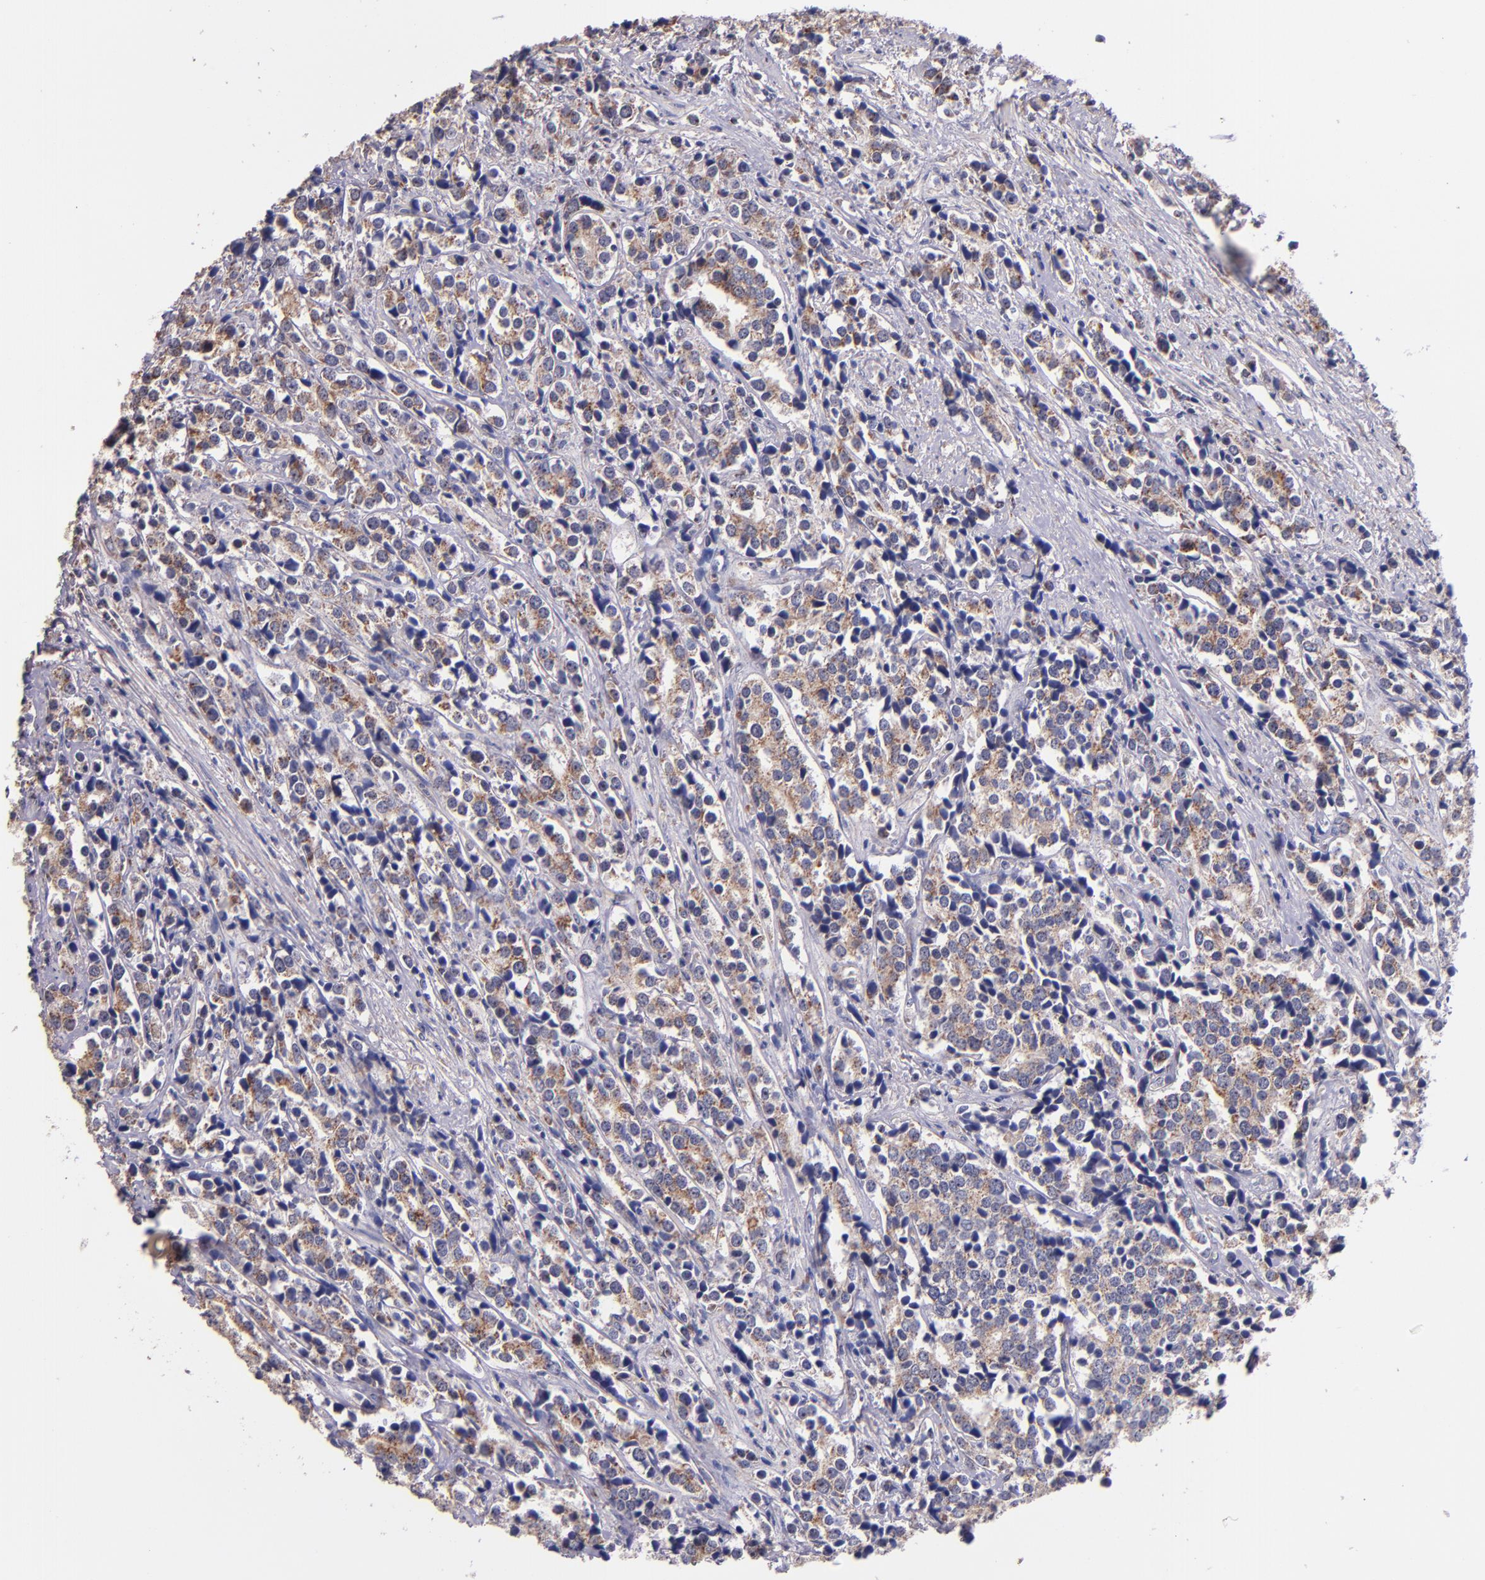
{"staining": {"intensity": "moderate", "quantity": "25%-75%", "location": "cytoplasmic/membranous"}, "tissue": "prostate cancer", "cell_type": "Tumor cells", "image_type": "cancer", "snomed": [{"axis": "morphology", "description": "Adenocarcinoma, High grade"}, {"axis": "topography", "description": "Prostate"}], "caption": "High-magnification brightfield microscopy of adenocarcinoma (high-grade) (prostate) stained with DAB (brown) and counterstained with hematoxylin (blue). tumor cells exhibit moderate cytoplasmic/membranous staining is appreciated in about25%-75% of cells. (IHC, brightfield microscopy, high magnification).", "gene": "SHC1", "patient": {"sex": "male", "age": 71}}